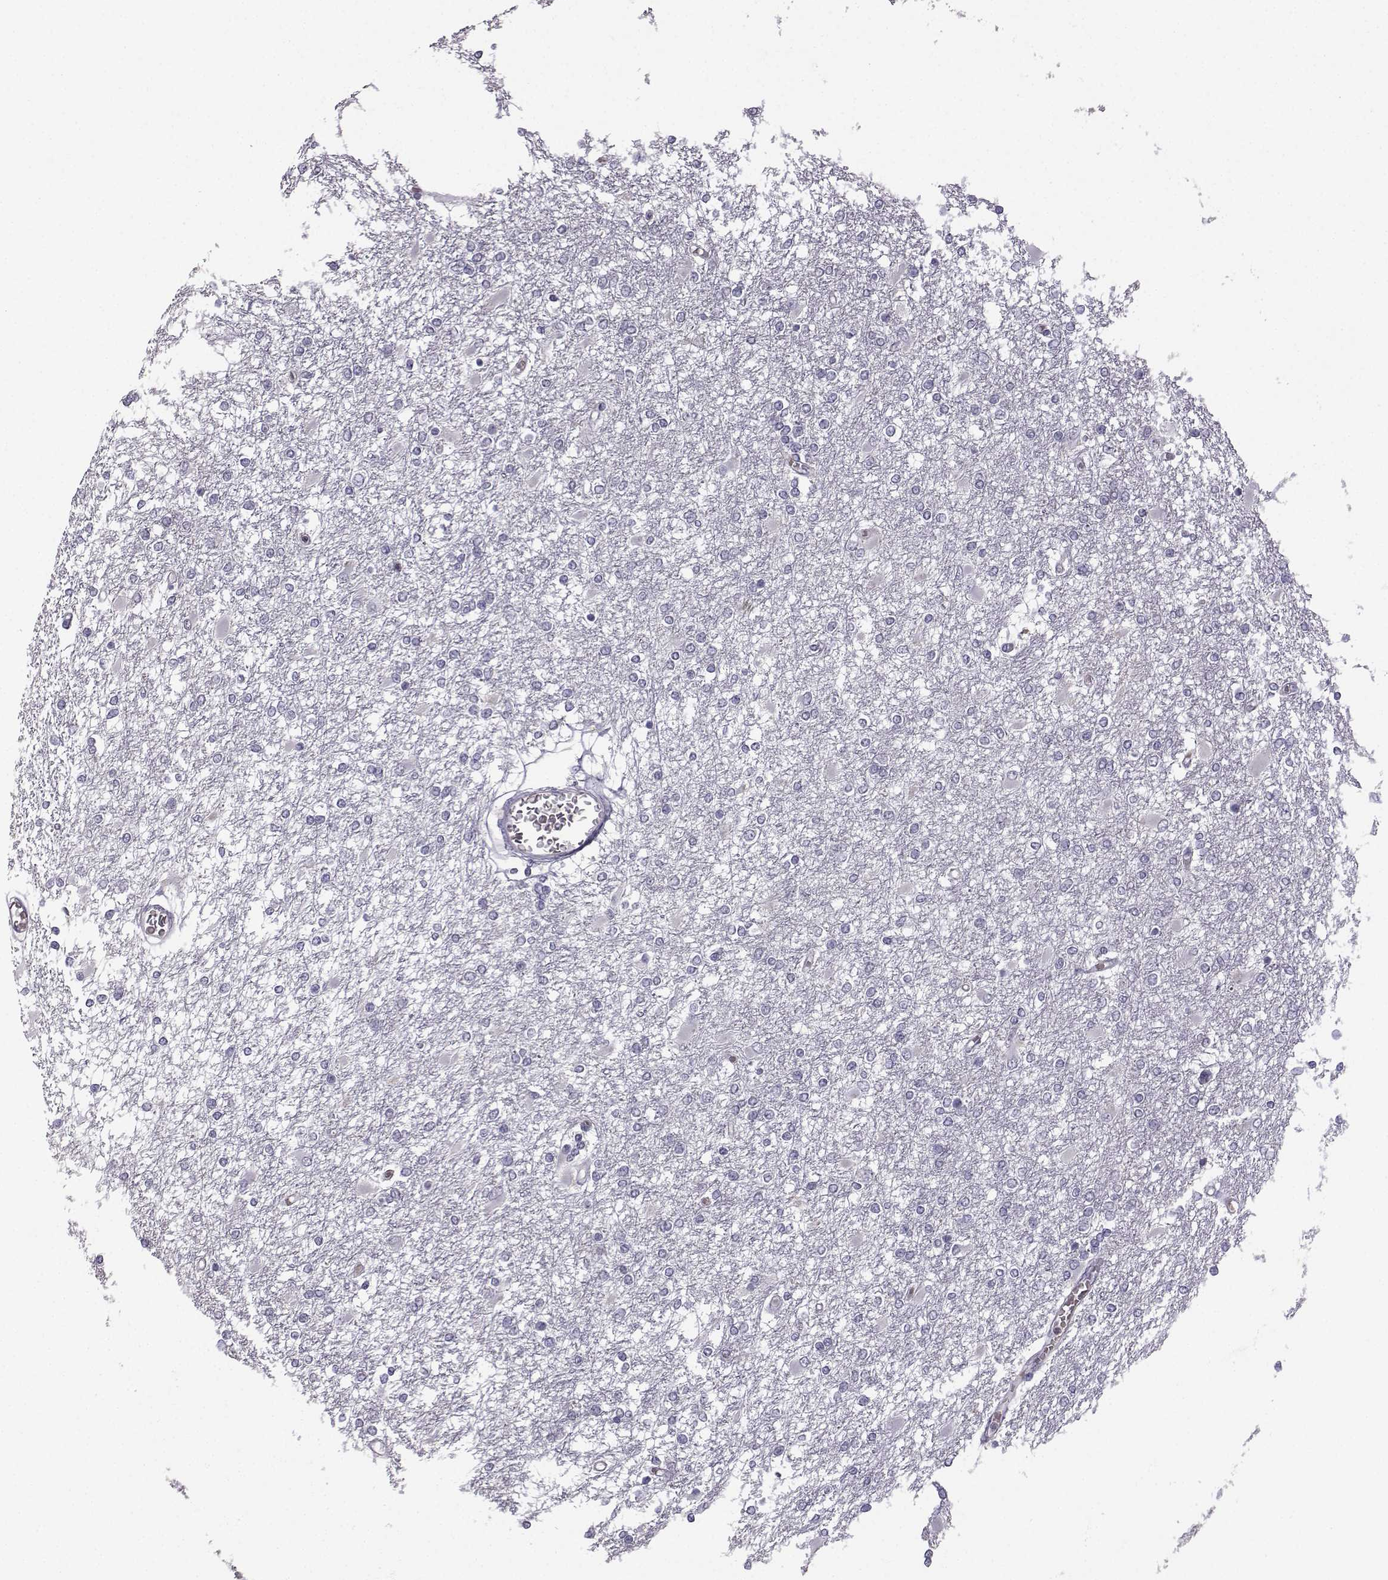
{"staining": {"intensity": "negative", "quantity": "none", "location": "none"}, "tissue": "glioma", "cell_type": "Tumor cells", "image_type": "cancer", "snomed": [{"axis": "morphology", "description": "Glioma, malignant, High grade"}, {"axis": "topography", "description": "Cerebral cortex"}], "caption": "Immunohistochemical staining of human high-grade glioma (malignant) exhibits no significant positivity in tumor cells.", "gene": "FCAMR", "patient": {"sex": "male", "age": 79}}